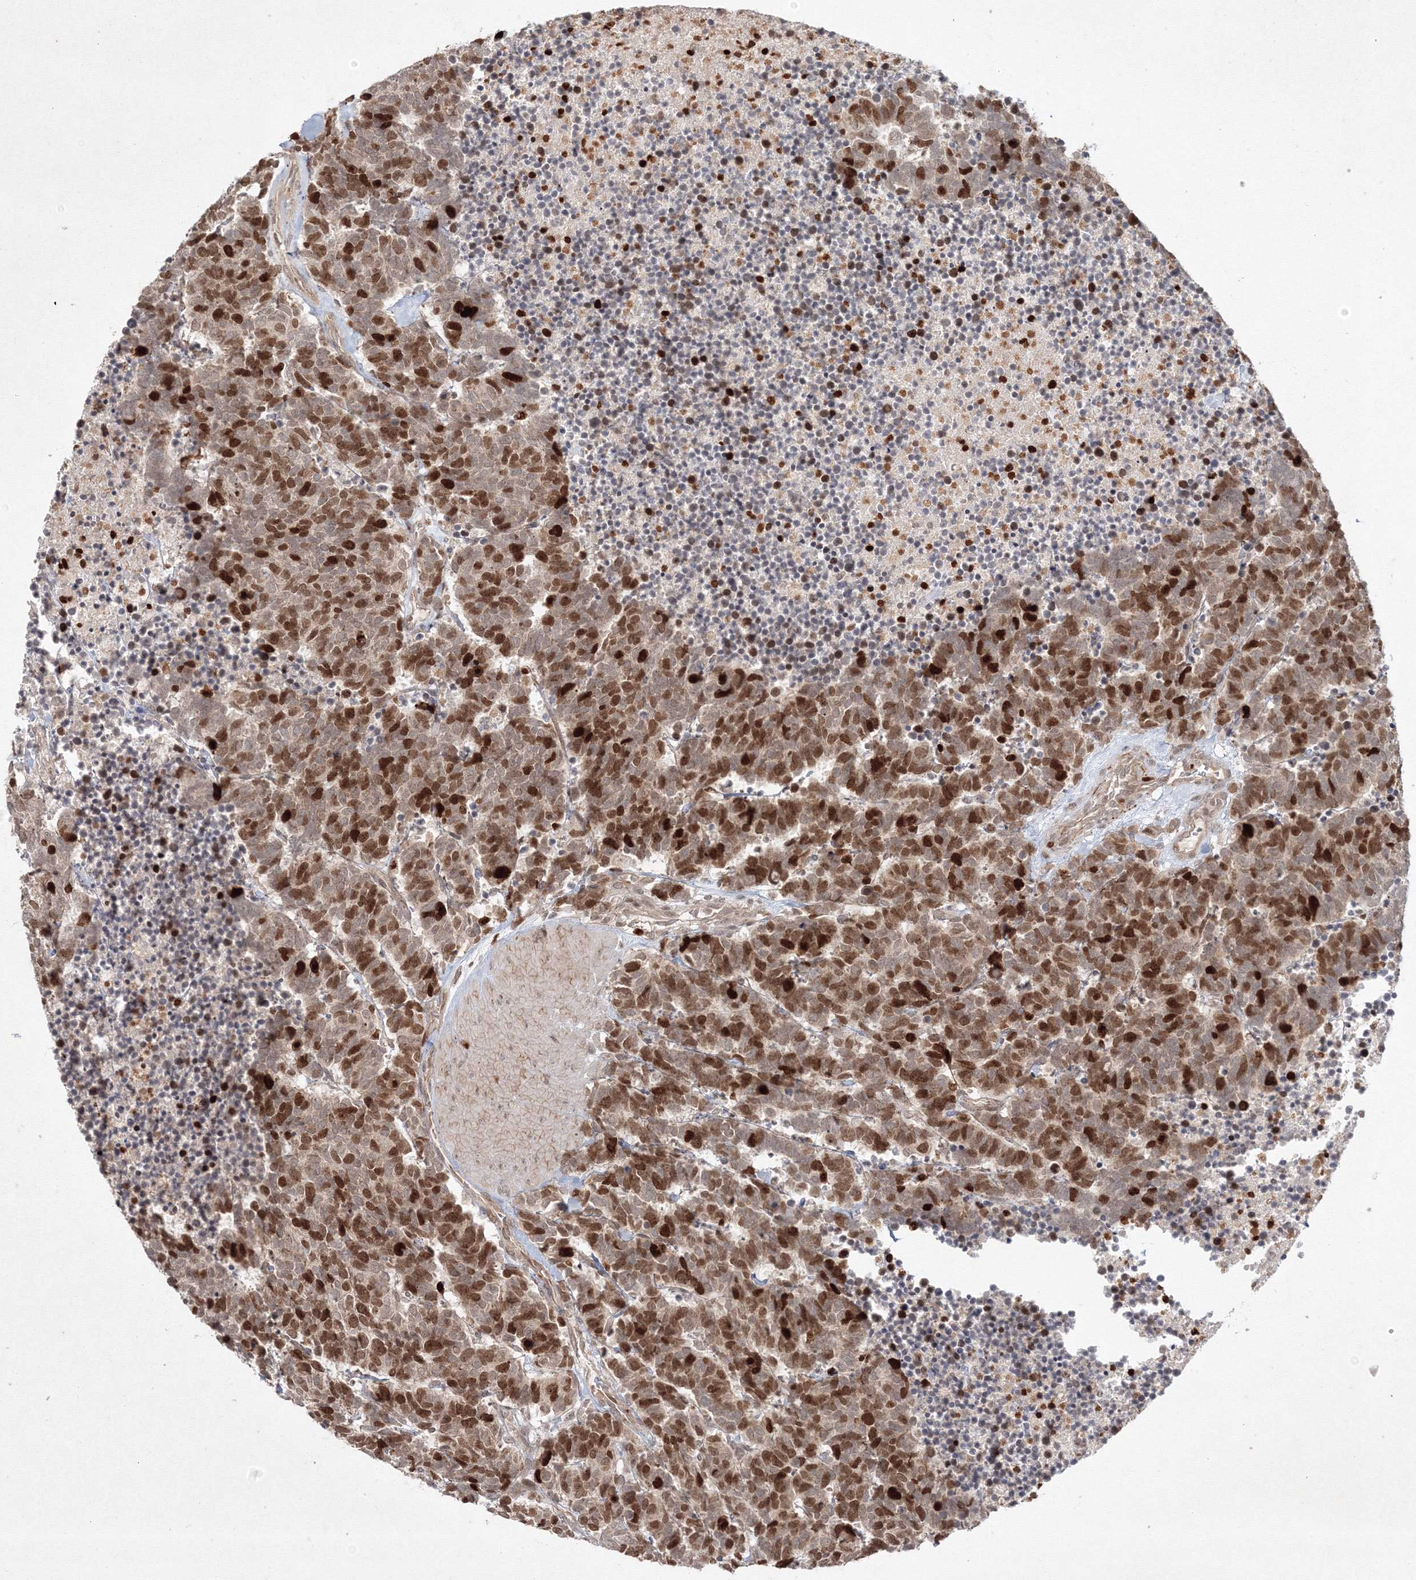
{"staining": {"intensity": "strong", "quantity": ">75%", "location": "nuclear"}, "tissue": "carcinoid", "cell_type": "Tumor cells", "image_type": "cancer", "snomed": [{"axis": "morphology", "description": "Carcinoma, NOS"}, {"axis": "morphology", "description": "Carcinoid, malignant, NOS"}, {"axis": "topography", "description": "Urinary bladder"}], "caption": "Strong nuclear positivity is identified in approximately >75% of tumor cells in carcinoid.", "gene": "KIF20A", "patient": {"sex": "male", "age": 57}}